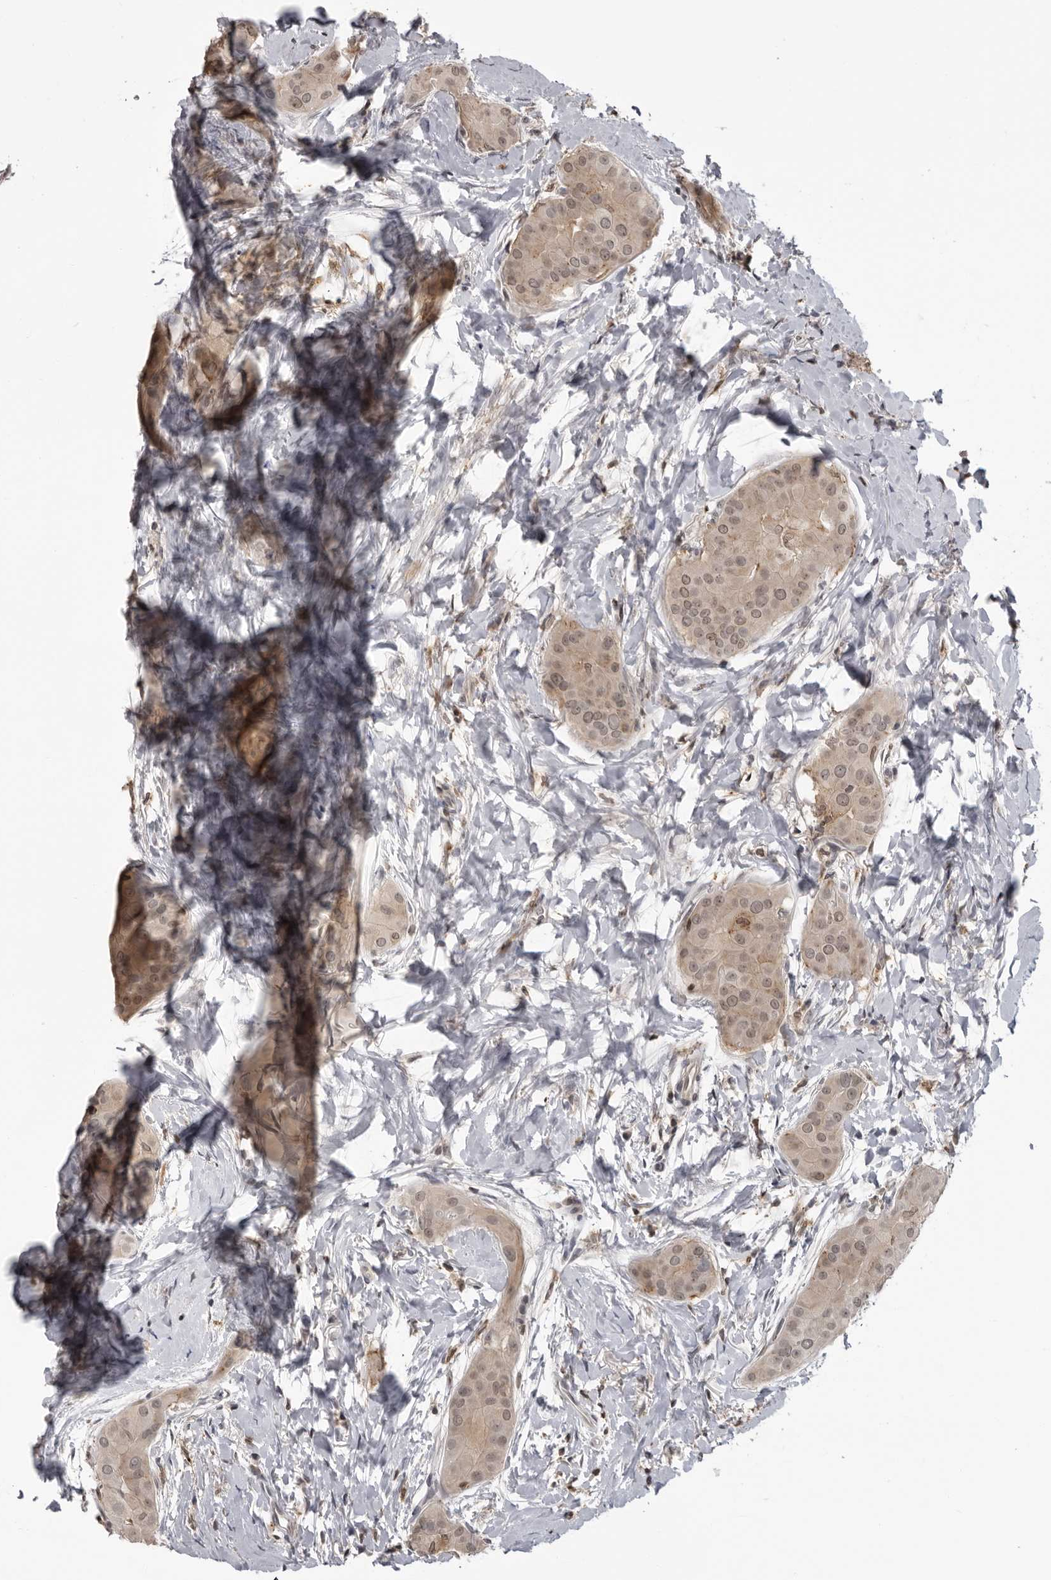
{"staining": {"intensity": "weak", "quantity": ">75%", "location": "cytoplasmic/membranous,nuclear"}, "tissue": "thyroid cancer", "cell_type": "Tumor cells", "image_type": "cancer", "snomed": [{"axis": "morphology", "description": "Papillary adenocarcinoma, NOS"}, {"axis": "topography", "description": "Thyroid gland"}], "caption": "Immunohistochemical staining of papillary adenocarcinoma (thyroid) reveals low levels of weak cytoplasmic/membranous and nuclear protein staining in approximately >75% of tumor cells. (Stains: DAB (3,3'-diaminobenzidine) in brown, nuclei in blue, Microscopy: brightfield microscopy at high magnification).", "gene": "PDCL3", "patient": {"sex": "male", "age": 33}}